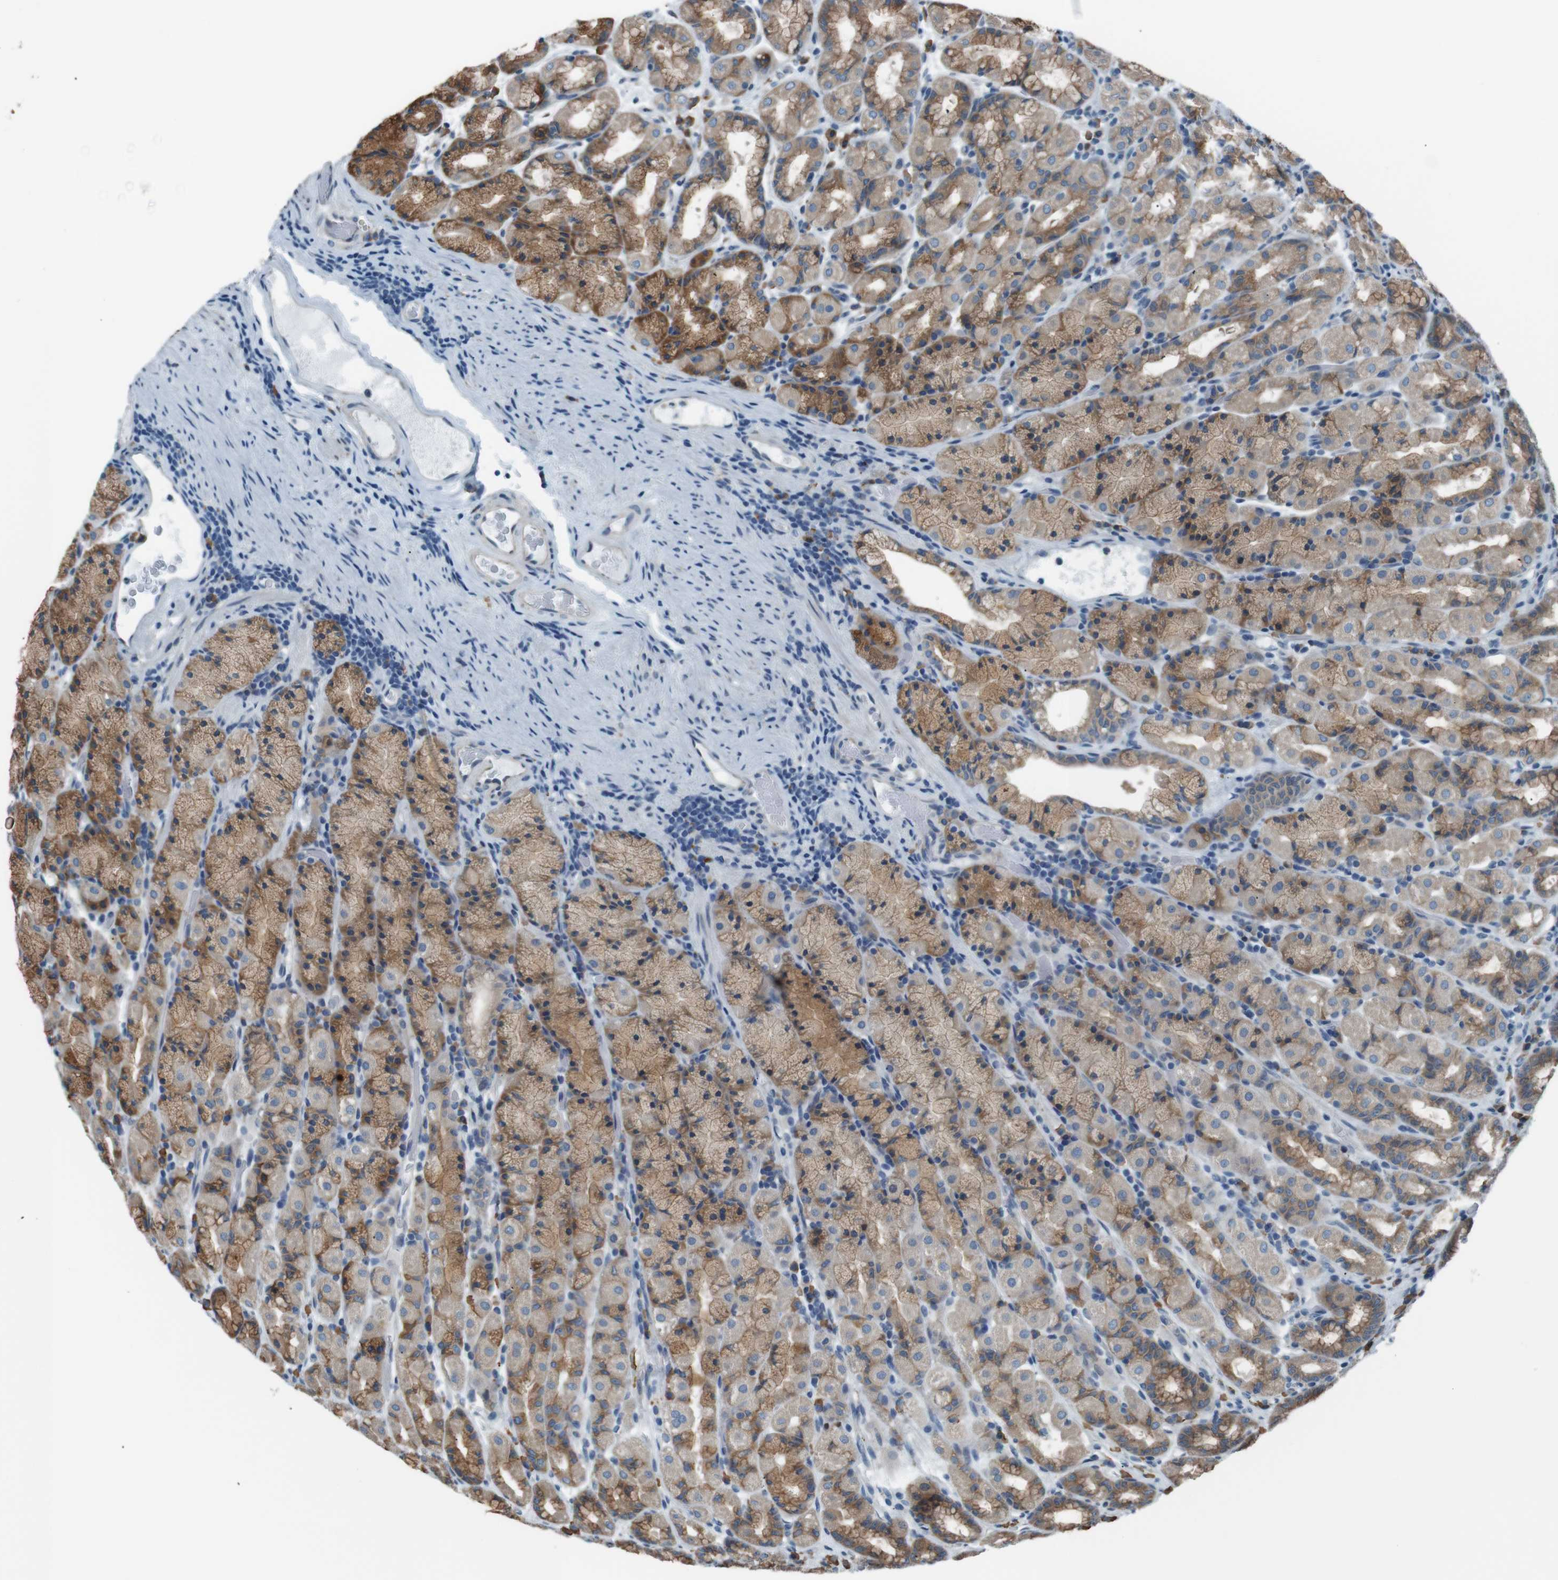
{"staining": {"intensity": "moderate", "quantity": ">75%", "location": "cytoplasmic/membranous"}, "tissue": "stomach", "cell_type": "Glandular cells", "image_type": "normal", "snomed": [{"axis": "morphology", "description": "Normal tissue, NOS"}, {"axis": "topography", "description": "Stomach, upper"}], "caption": "Human stomach stained with a brown dye reveals moderate cytoplasmic/membranous positive staining in approximately >75% of glandular cells.", "gene": "SIGMAR1", "patient": {"sex": "male", "age": 68}}